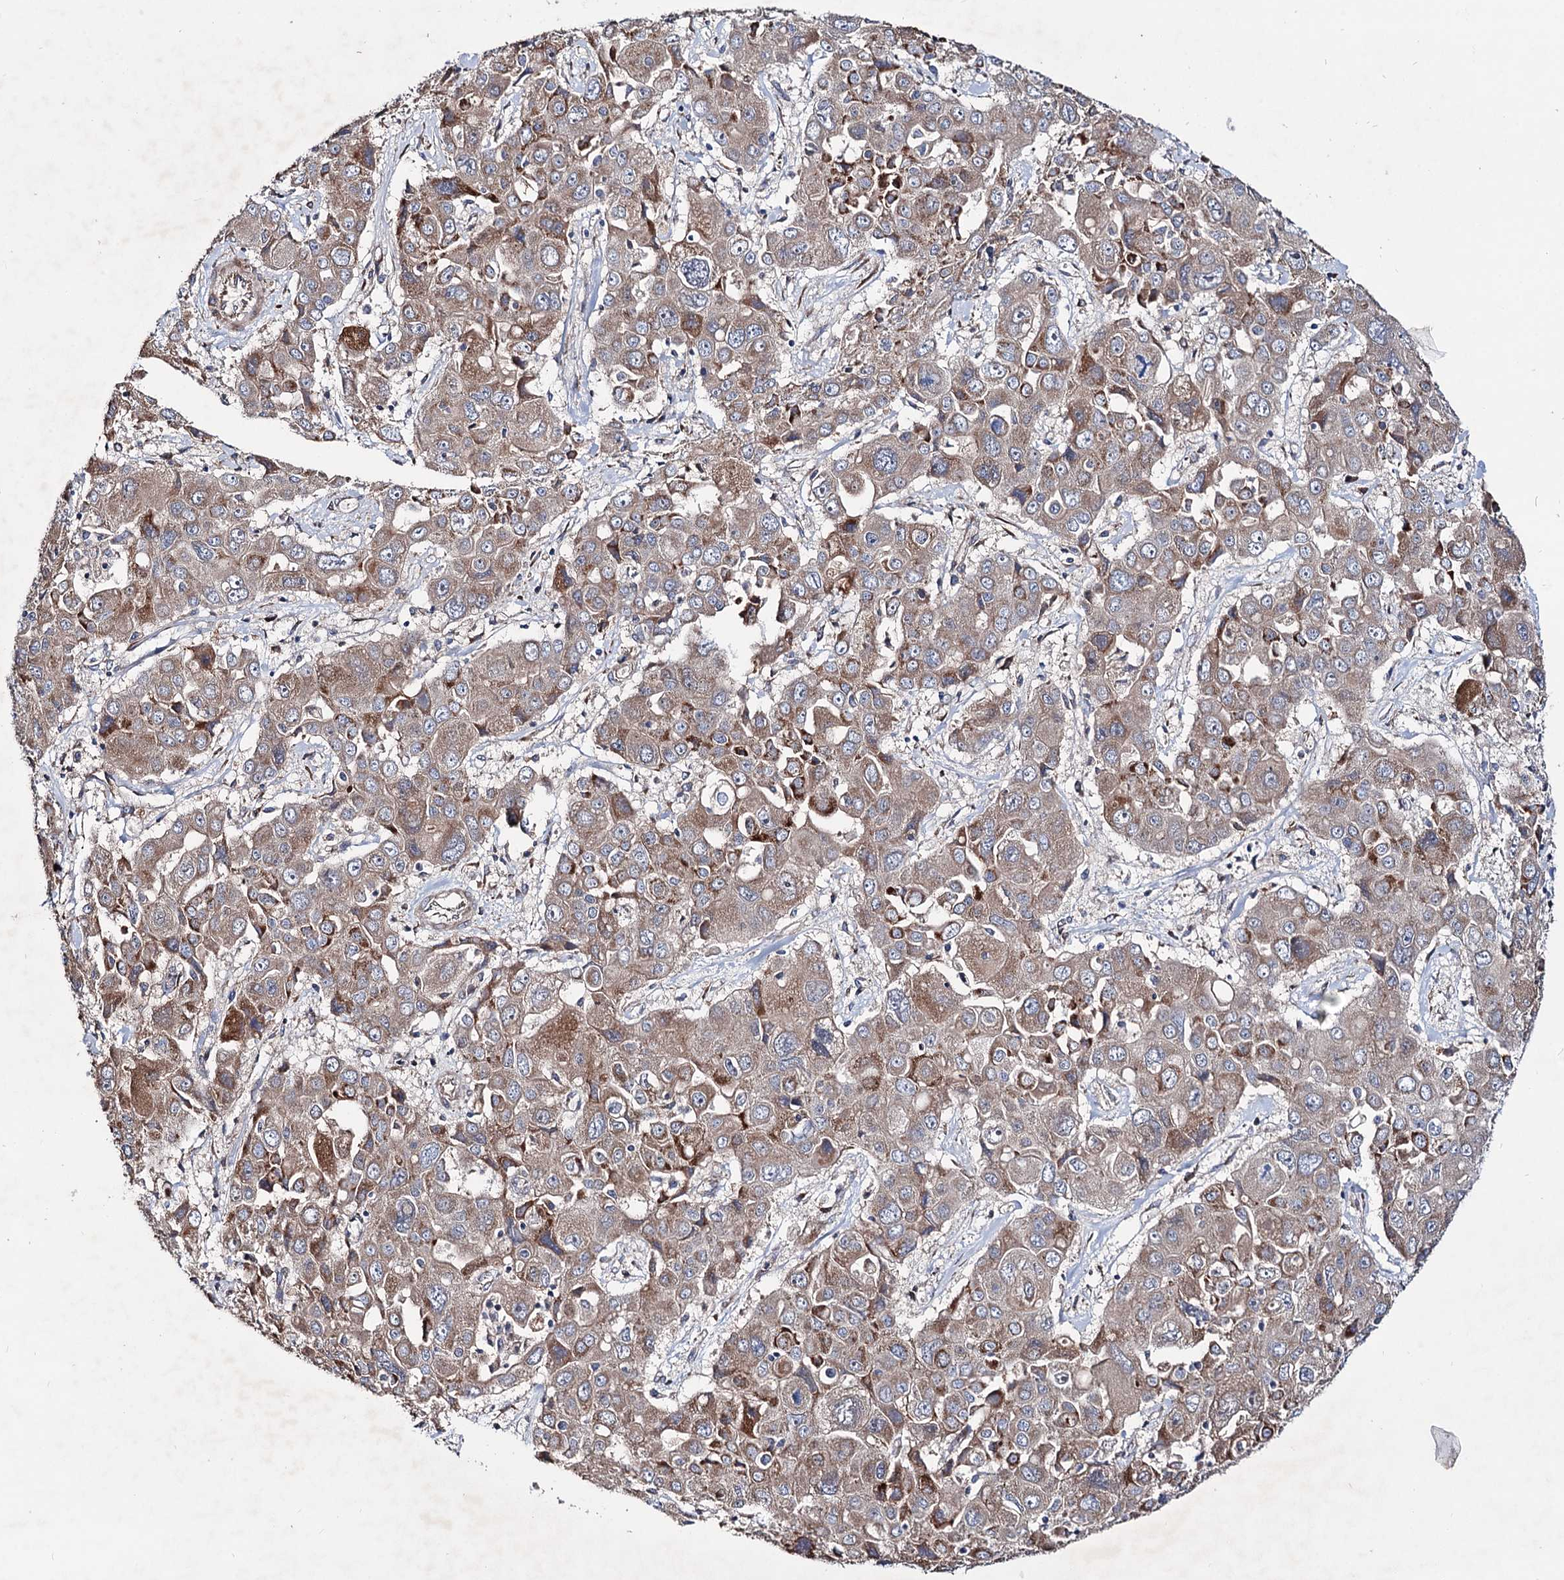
{"staining": {"intensity": "moderate", "quantity": ">75%", "location": "cytoplasmic/membranous"}, "tissue": "liver cancer", "cell_type": "Tumor cells", "image_type": "cancer", "snomed": [{"axis": "morphology", "description": "Cholangiocarcinoma"}, {"axis": "topography", "description": "Liver"}], "caption": "Moderate cytoplasmic/membranous positivity for a protein is seen in about >75% of tumor cells of liver cancer (cholangiocarcinoma) using immunohistochemistry (IHC).", "gene": "PTDSS2", "patient": {"sex": "male", "age": 67}}